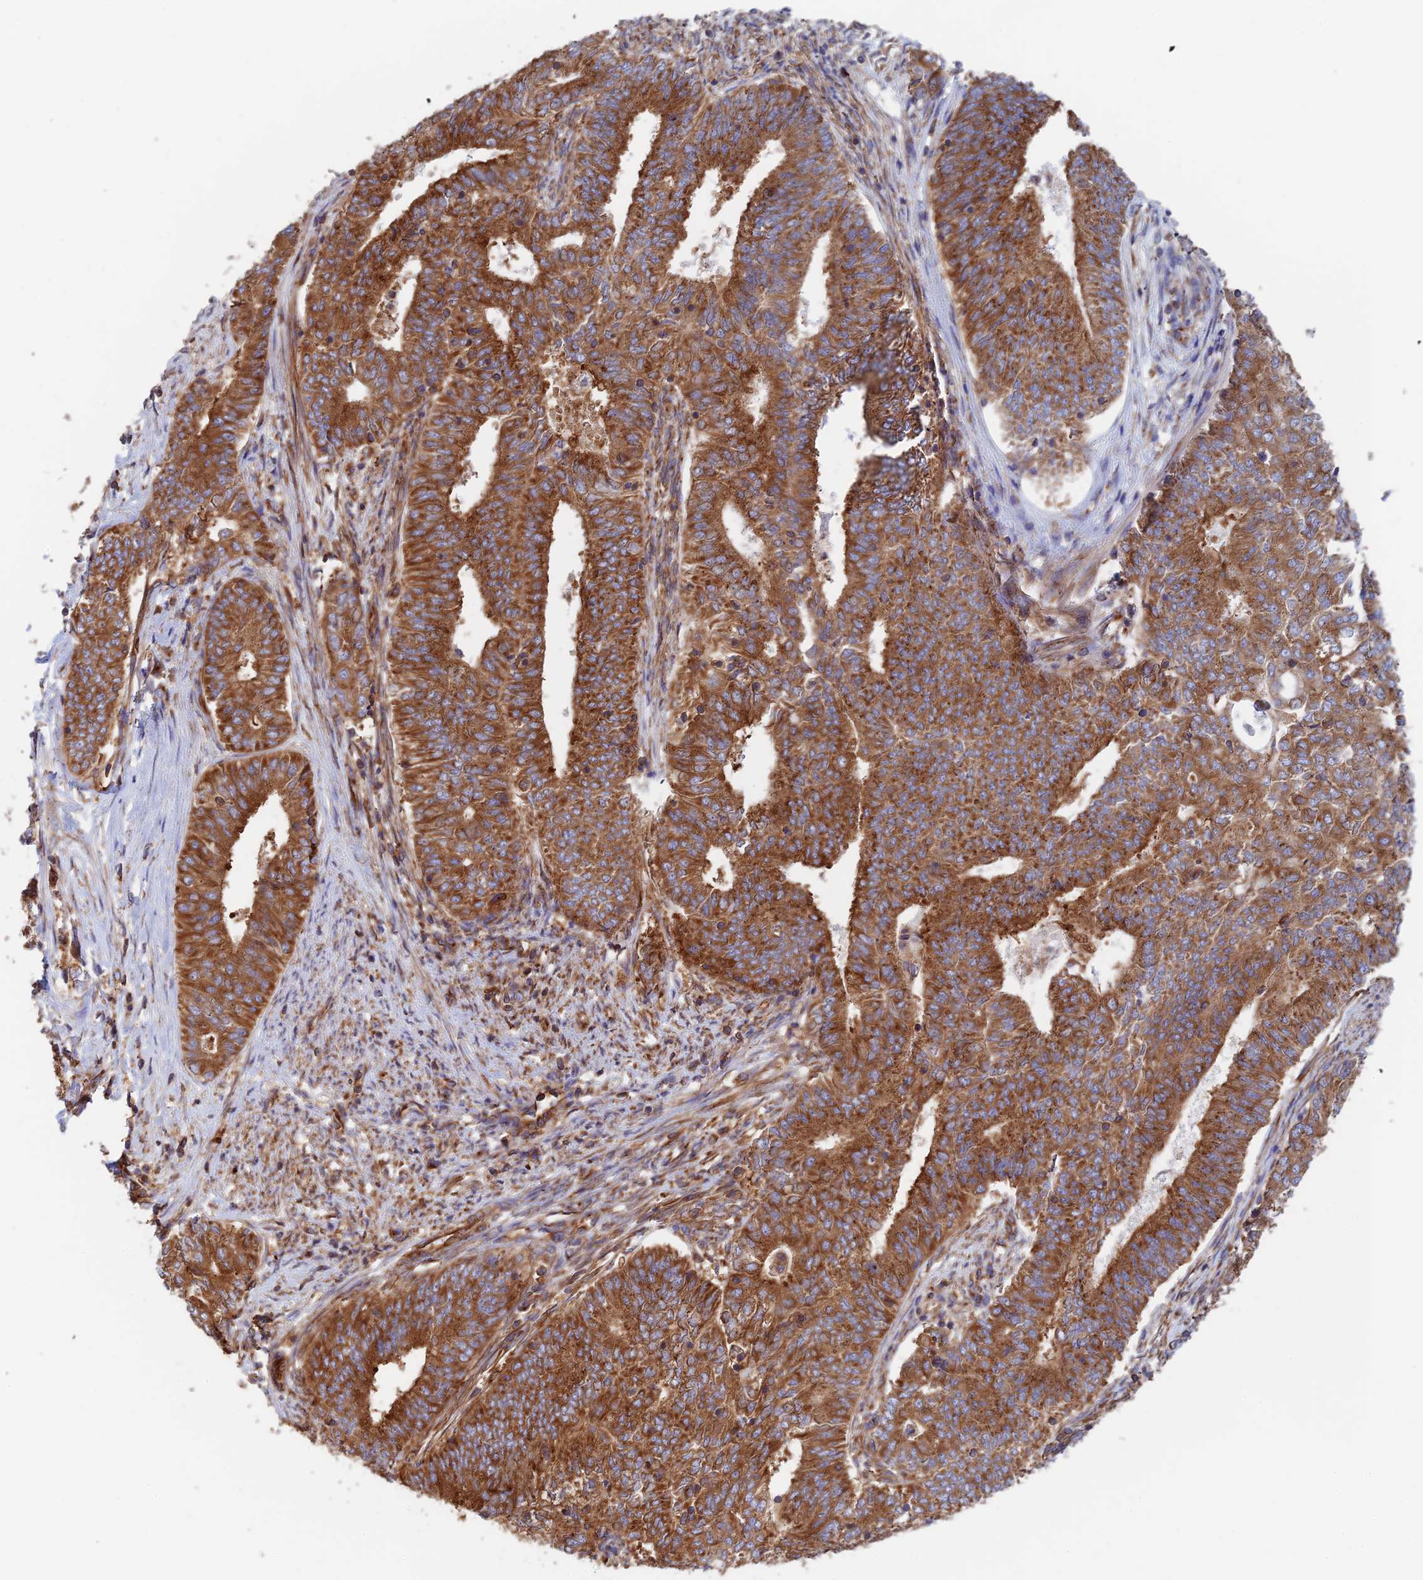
{"staining": {"intensity": "strong", "quantity": ">75%", "location": "cytoplasmic/membranous"}, "tissue": "endometrial cancer", "cell_type": "Tumor cells", "image_type": "cancer", "snomed": [{"axis": "morphology", "description": "Adenocarcinoma, NOS"}, {"axis": "topography", "description": "Endometrium"}], "caption": "Endometrial cancer was stained to show a protein in brown. There is high levels of strong cytoplasmic/membranous staining in approximately >75% of tumor cells.", "gene": "DCTN2", "patient": {"sex": "female", "age": 62}}